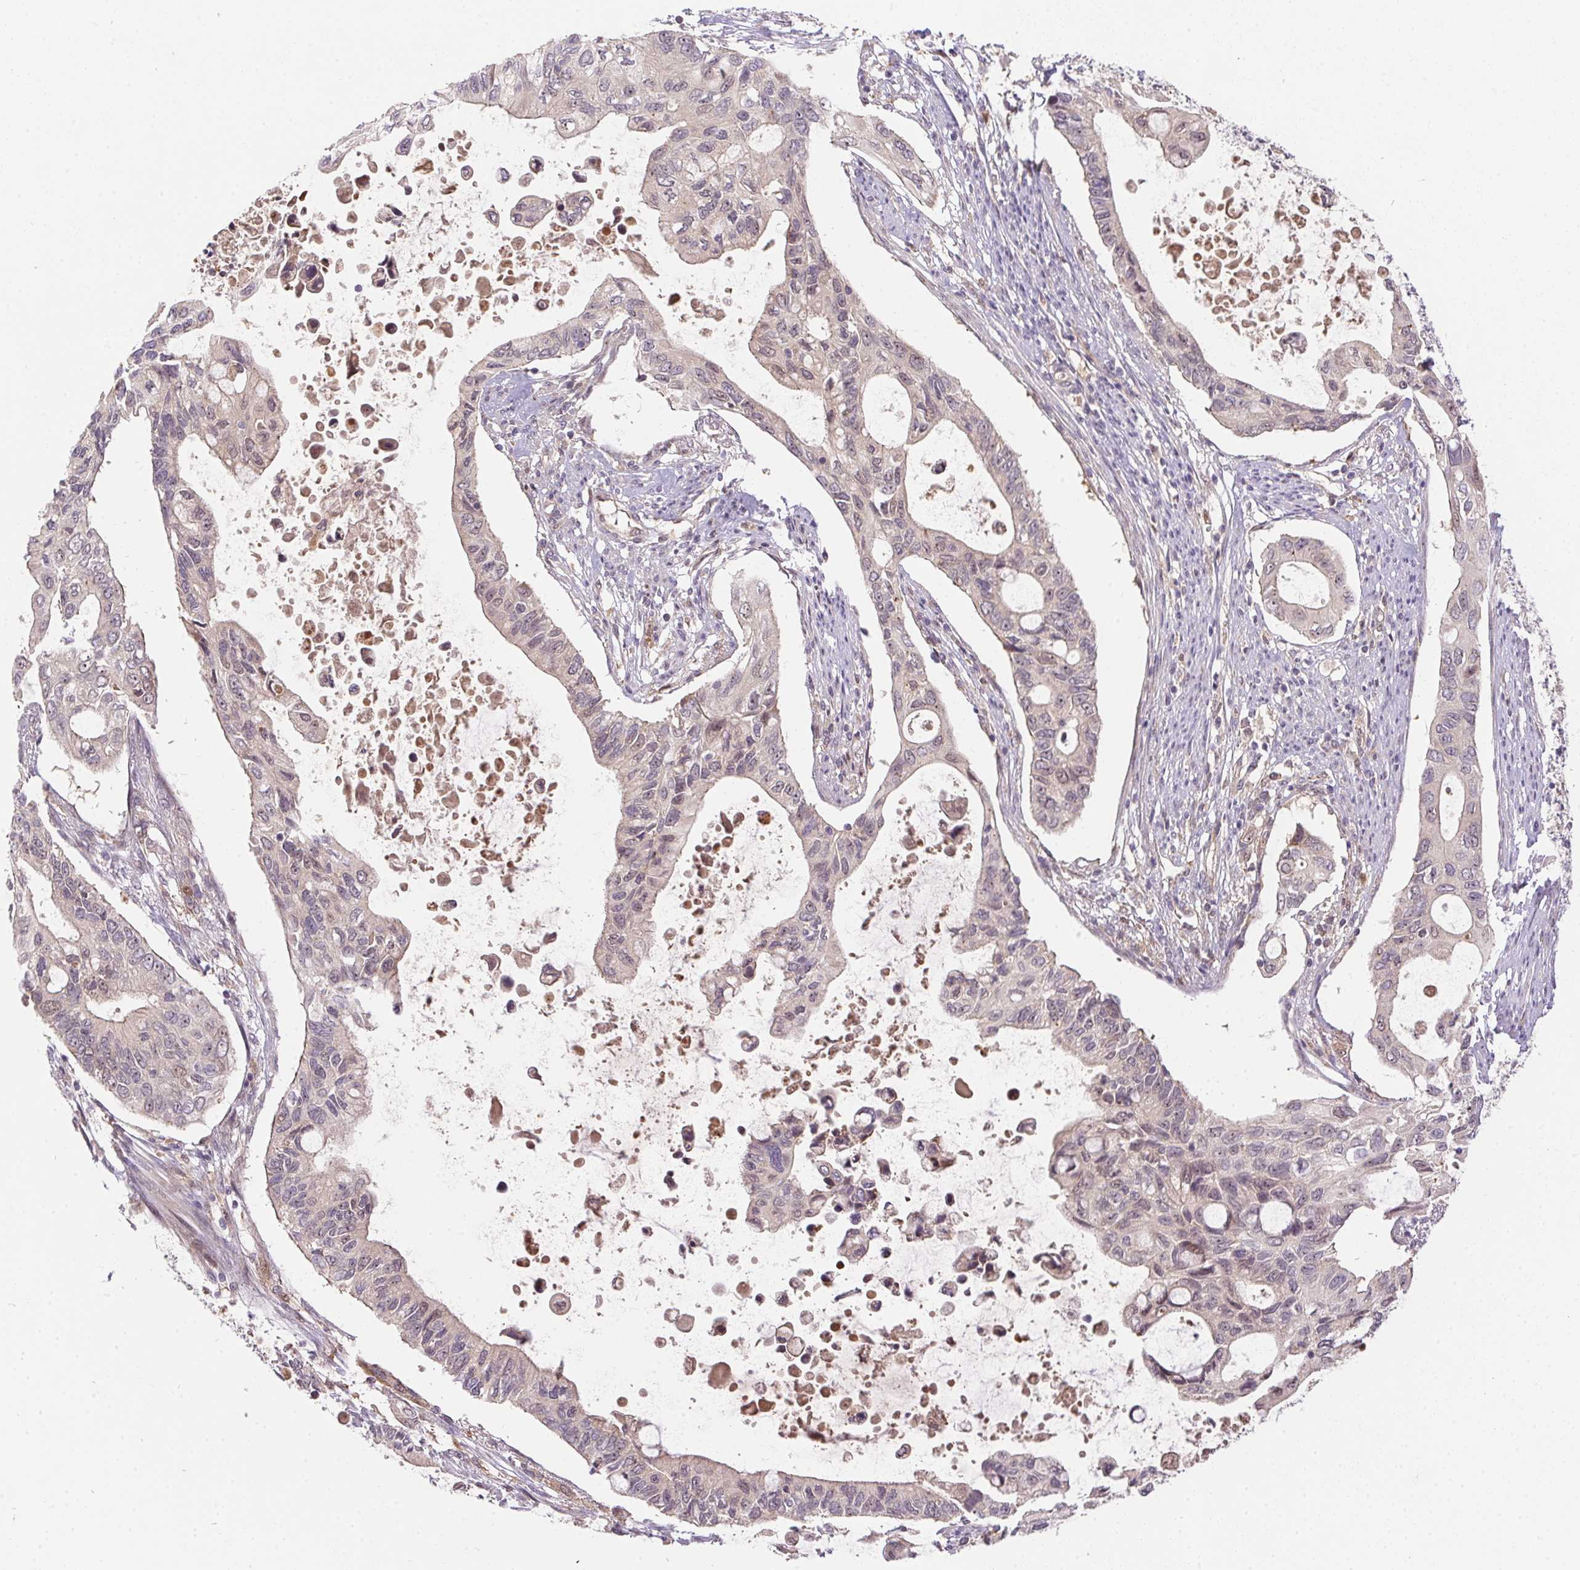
{"staining": {"intensity": "weak", "quantity": "<25%", "location": "cytoplasmic/membranous"}, "tissue": "pancreatic cancer", "cell_type": "Tumor cells", "image_type": "cancer", "snomed": [{"axis": "morphology", "description": "Adenocarcinoma, NOS"}, {"axis": "topography", "description": "Pancreas"}], "caption": "Immunohistochemistry (IHC) image of neoplastic tissue: pancreatic adenocarcinoma stained with DAB shows no significant protein staining in tumor cells.", "gene": "NUDT16", "patient": {"sex": "female", "age": 63}}